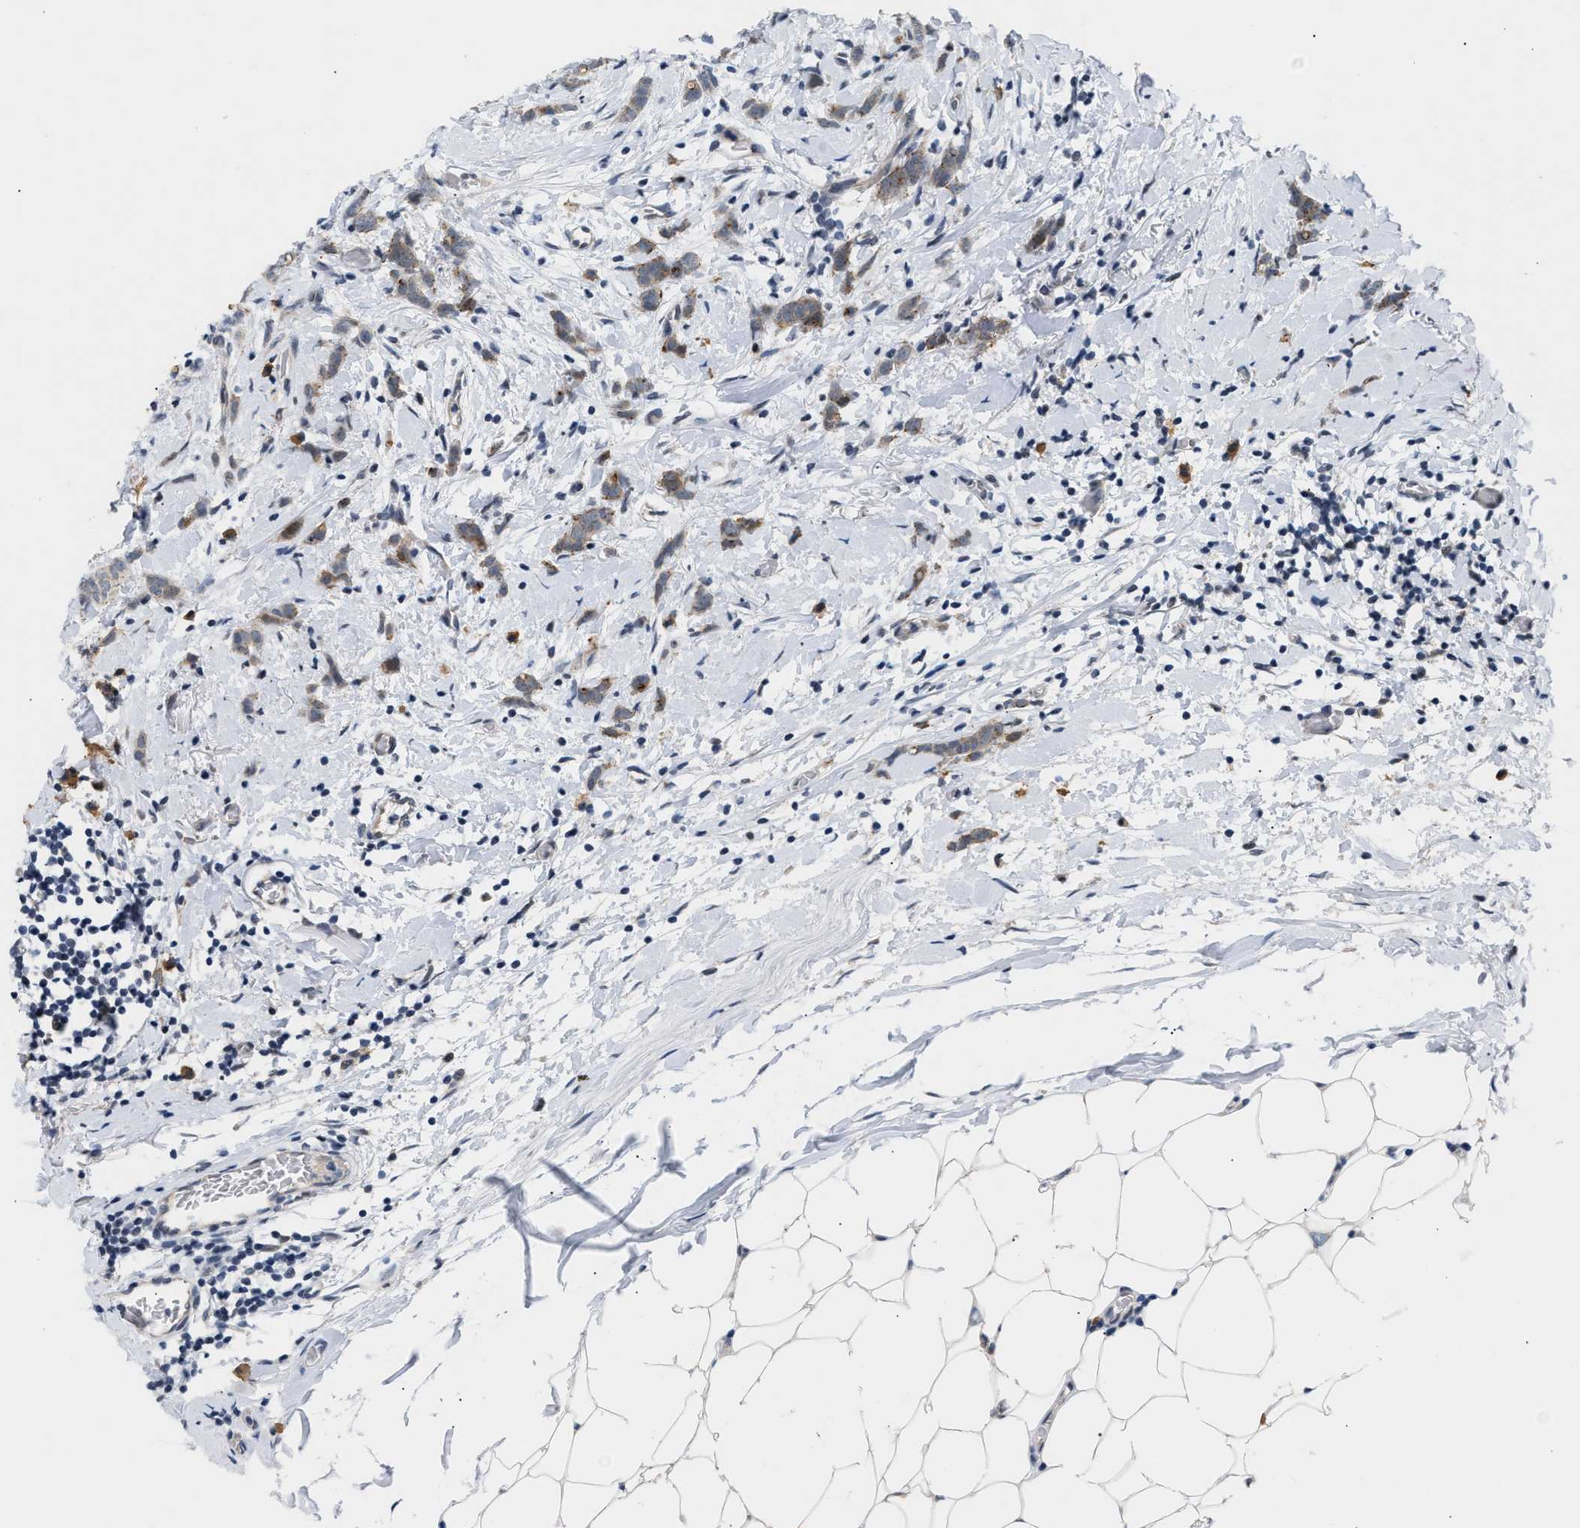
{"staining": {"intensity": "moderate", "quantity": ">75%", "location": "cytoplasmic/membranous"}, "tissue": "breast cancer", "cell_type": "Tumor cells", "image_type": "cancer", "snomed": [{"axis": "morphology", "description": "Lobular carcinoma, in situ"}, {"axis": "morphology", "description": "Lobular carcinoma"}, {"axis": "topography", "description": "Breast"}], "caption": "Immunohistochemical staining of human breast cancer exhibits medium levels of moderate cytoplasmic/membranous protein expression in approximately >75% of tumor cells. (Stains: DAB in brown, nuclei in blue, Microscopy: brightfield microscopy at high magnification).", "gene": "TXNRD3", "patient": {"sex": "female", "age": 41}}